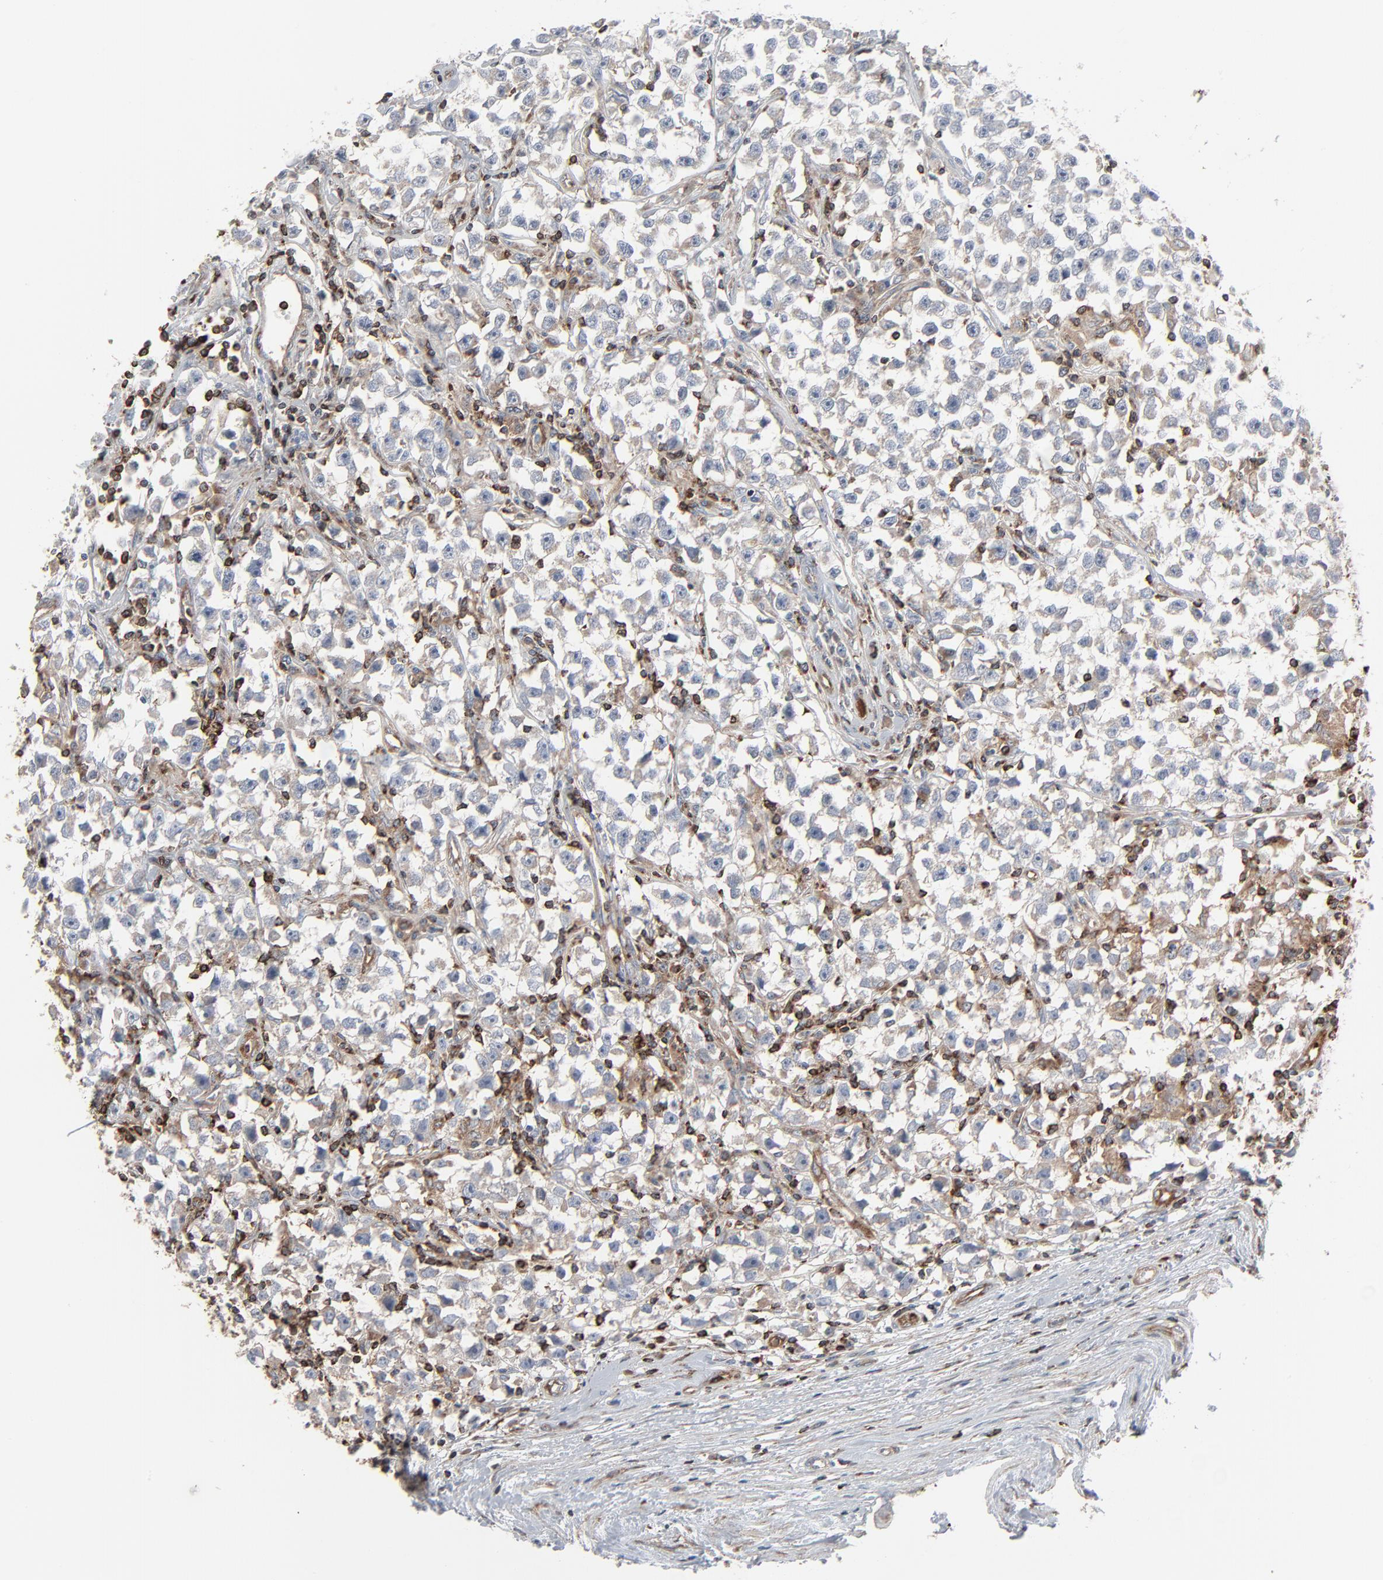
{"staining": {"intensity": "moderate", "quantity": "<25%", "location": "cytoplasmic/membranous"}, "tissue": "testis cancer", "cell_type": "Tumor cells", "image_type": "cancer", "snomed": [{"axis": "morphology", "description": "Seminoma, NOS"}, {"axis": "topography", "description": "Testis"}], "caption": "DAB immunohistochemical staining of human testis cancer (seminoma) displays moderate cytoplasmic/membranous protein expression in about <25% of tumor cells. The staining is performed using DAB brown chromogen to label protein expression. The nuclei are counter-stained blue using hematoxylin.", "gene": "OPTN", "patient": {"sex": "male", "age": 33}}